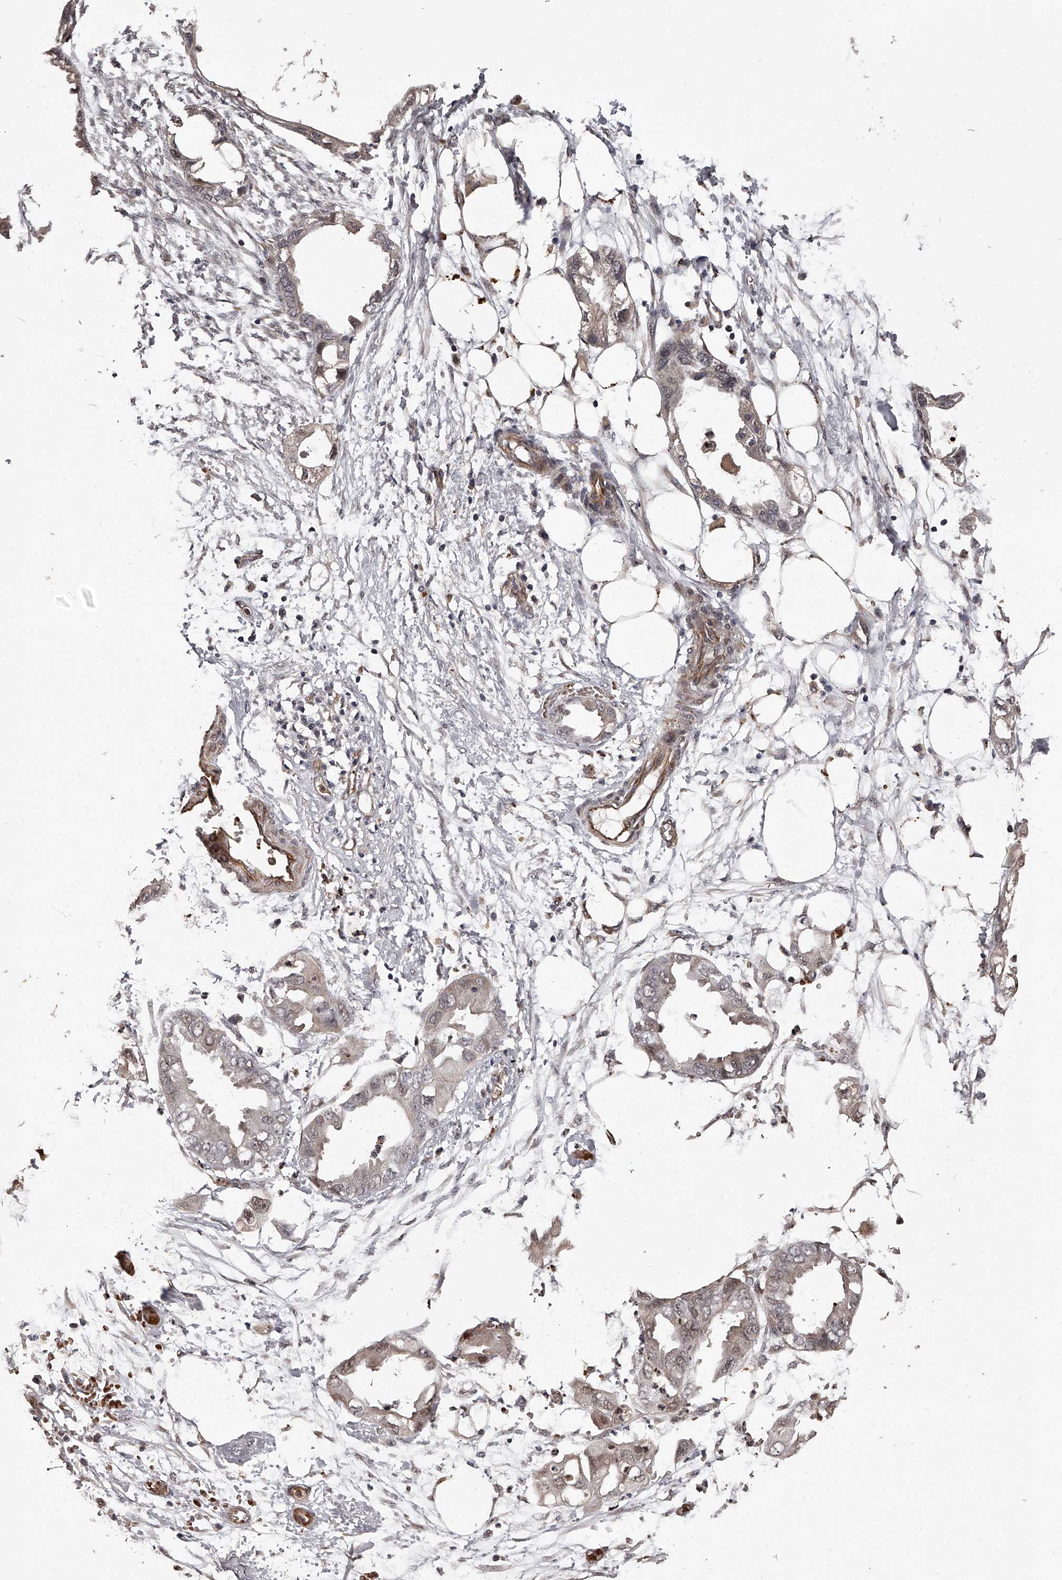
{"staining": {"intensity": "weak", "quantity": "<25%", "location": "cytoplasmic/membranous"}, "tissue": "endometrial cancer", "cell_type": "Tumor cells", "image_type": "cancer", "snomed": [{"axis": "morphology", "description": "Adenocarcinoma, NOS"}, {"axis": "morphology", "description": "Adenocarcinoma, metastatic, NOS"}, {"axis": "topography", "description": "Adipose tissue"}, {"axis": "topography", "description": "Endometrium"}], "caption": "Tumor cells are negative for protein expression in human endometrial cancer.", "gene": "URGCP", "patient": {"sex": "female", "age": 67}}